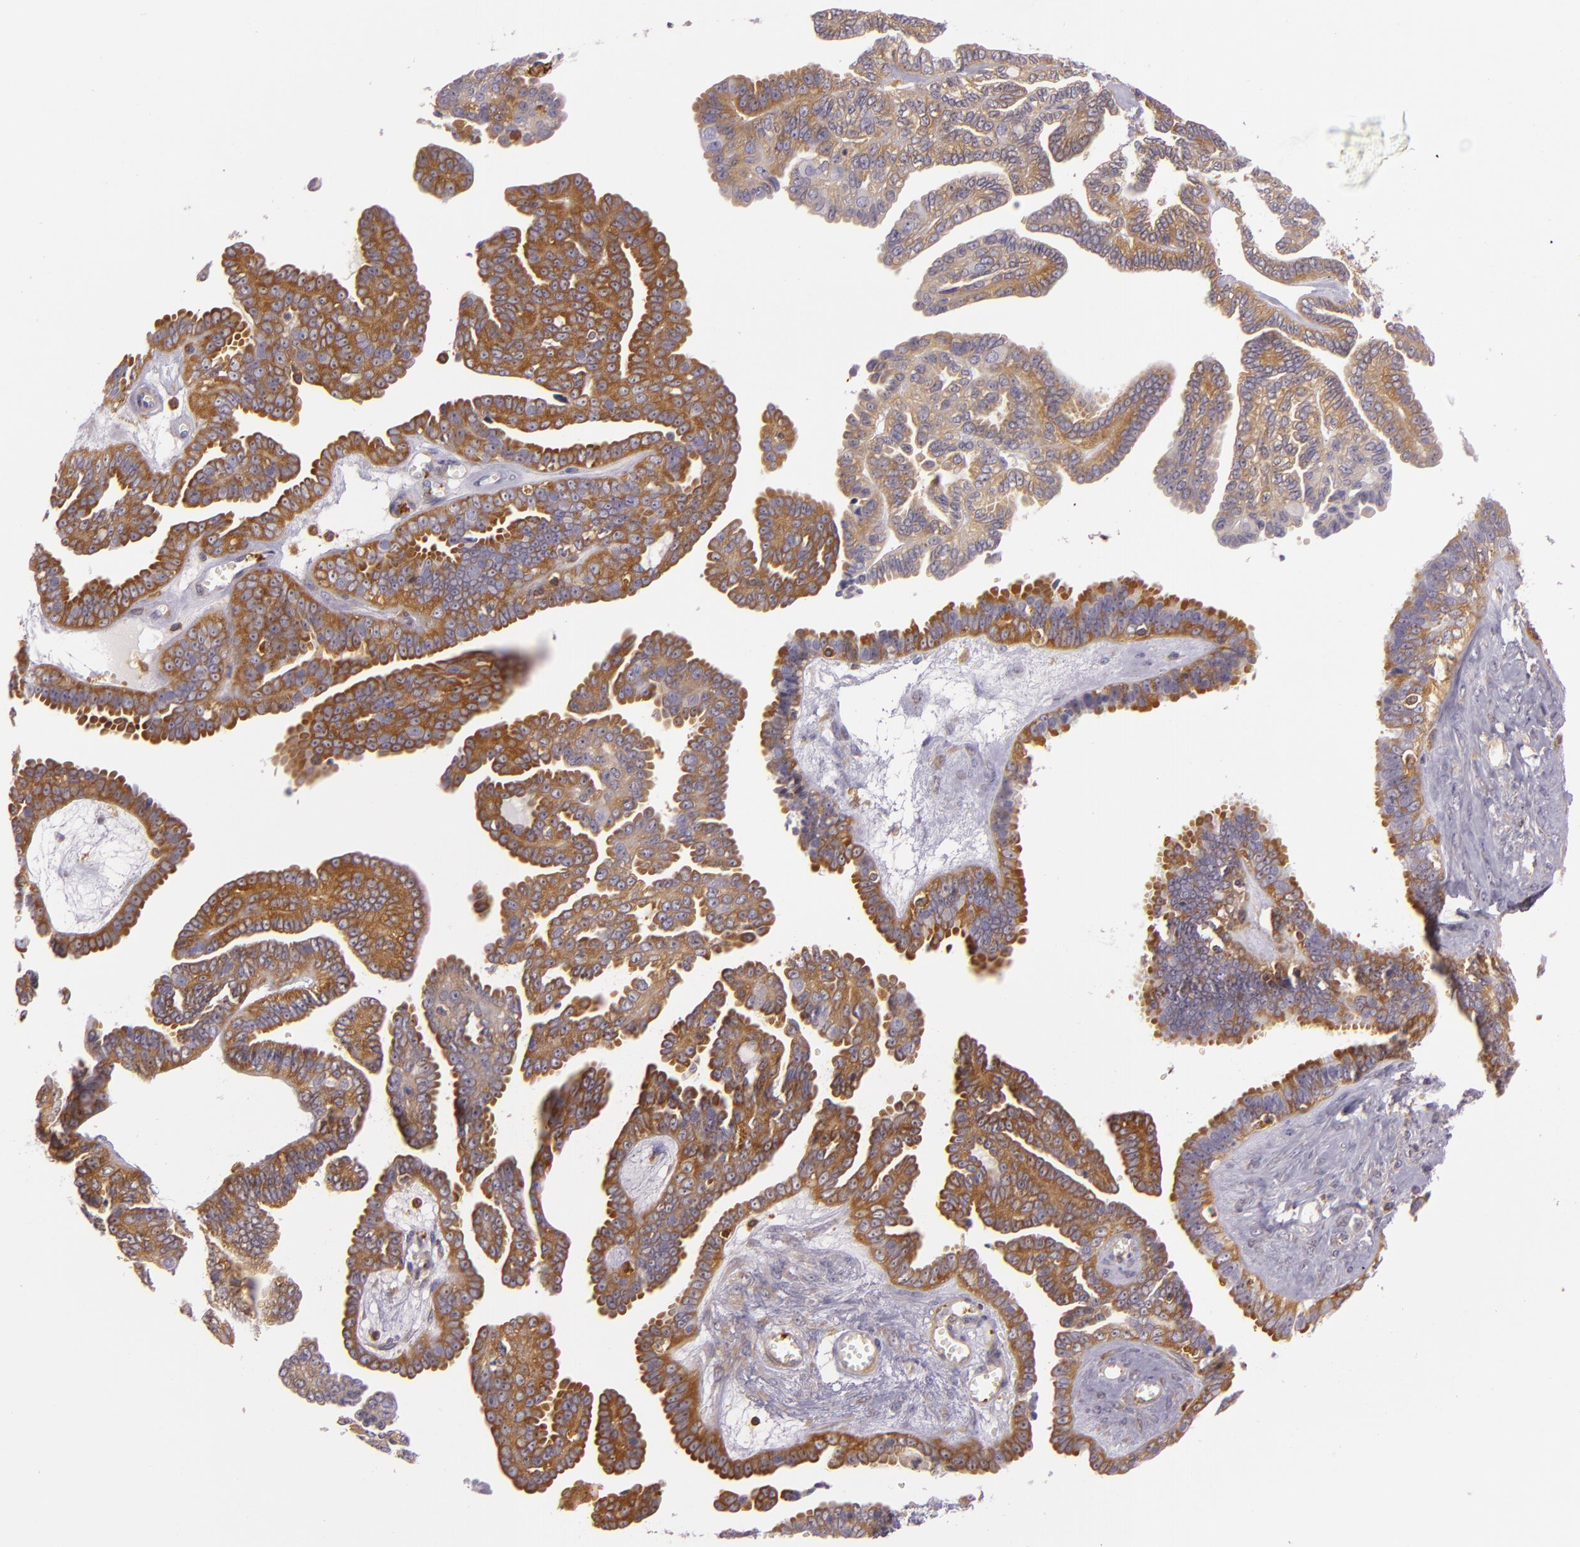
{"staining": {"intensity": "moderate", "quantity": ">75%", "location": "cytoplasmic/membranous"}, "tissue": "ovarian cancer", "cell_type": "Tumor cells", "image_type": "cancer", "snomed": [{"axis": "morphology", "description": "Cystadenocarcinoma, serous, NOS"}, {"axis": "topography", "description": "Ovary"}], "caption": "The histopathology image demonstrates a brown stain indicating the presence of a protein in the cytoplasmic/membranous of tumor cells in serous cystadenocarcinoma (ovarian). (Brightfield microscopy of DAB IHC at high magnification).", "gene": "TLN1", "patient": {"sex": "female", "age": 71}}